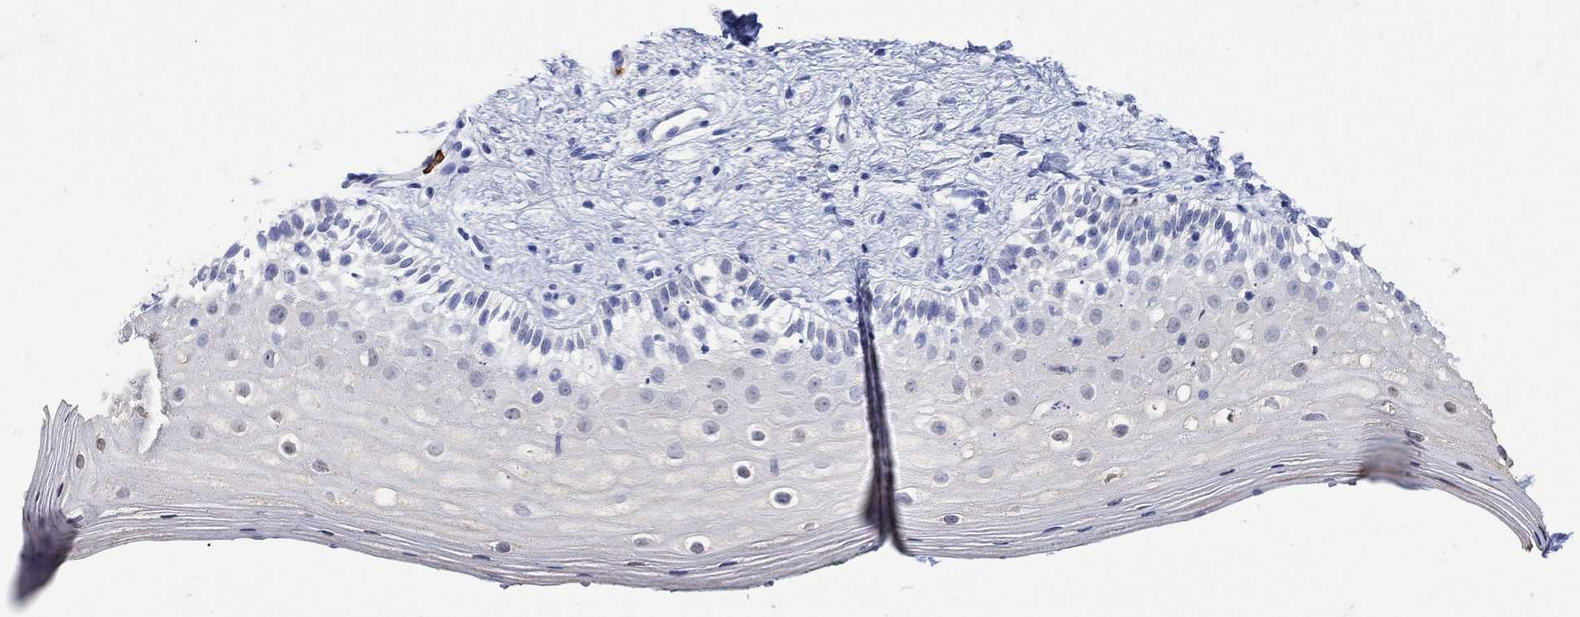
{"staining": {"intensity": "negative", "quantity": "none", "location": "none"}, "tissue": "vagina", "cell_type": "Squamous epithelial cells", "image_type": "normal", "snomed": [{"axis": "morphology", "description": "Normal tissue, NOS"}, {"axis": "topography", "description": "Vagina"}], "caption": "Squamous epithelial cells are negative for brown protein staining in benign vagina. The staining was performed using DAB (3,3'-diaminobenzidine) to visualize the protein expression in brown, while the nuclei were stained in blue with hematoxylin (Magnification: 20x).", "gene": "LINGO3", "patient": {"sex": "female", "age": 47}}